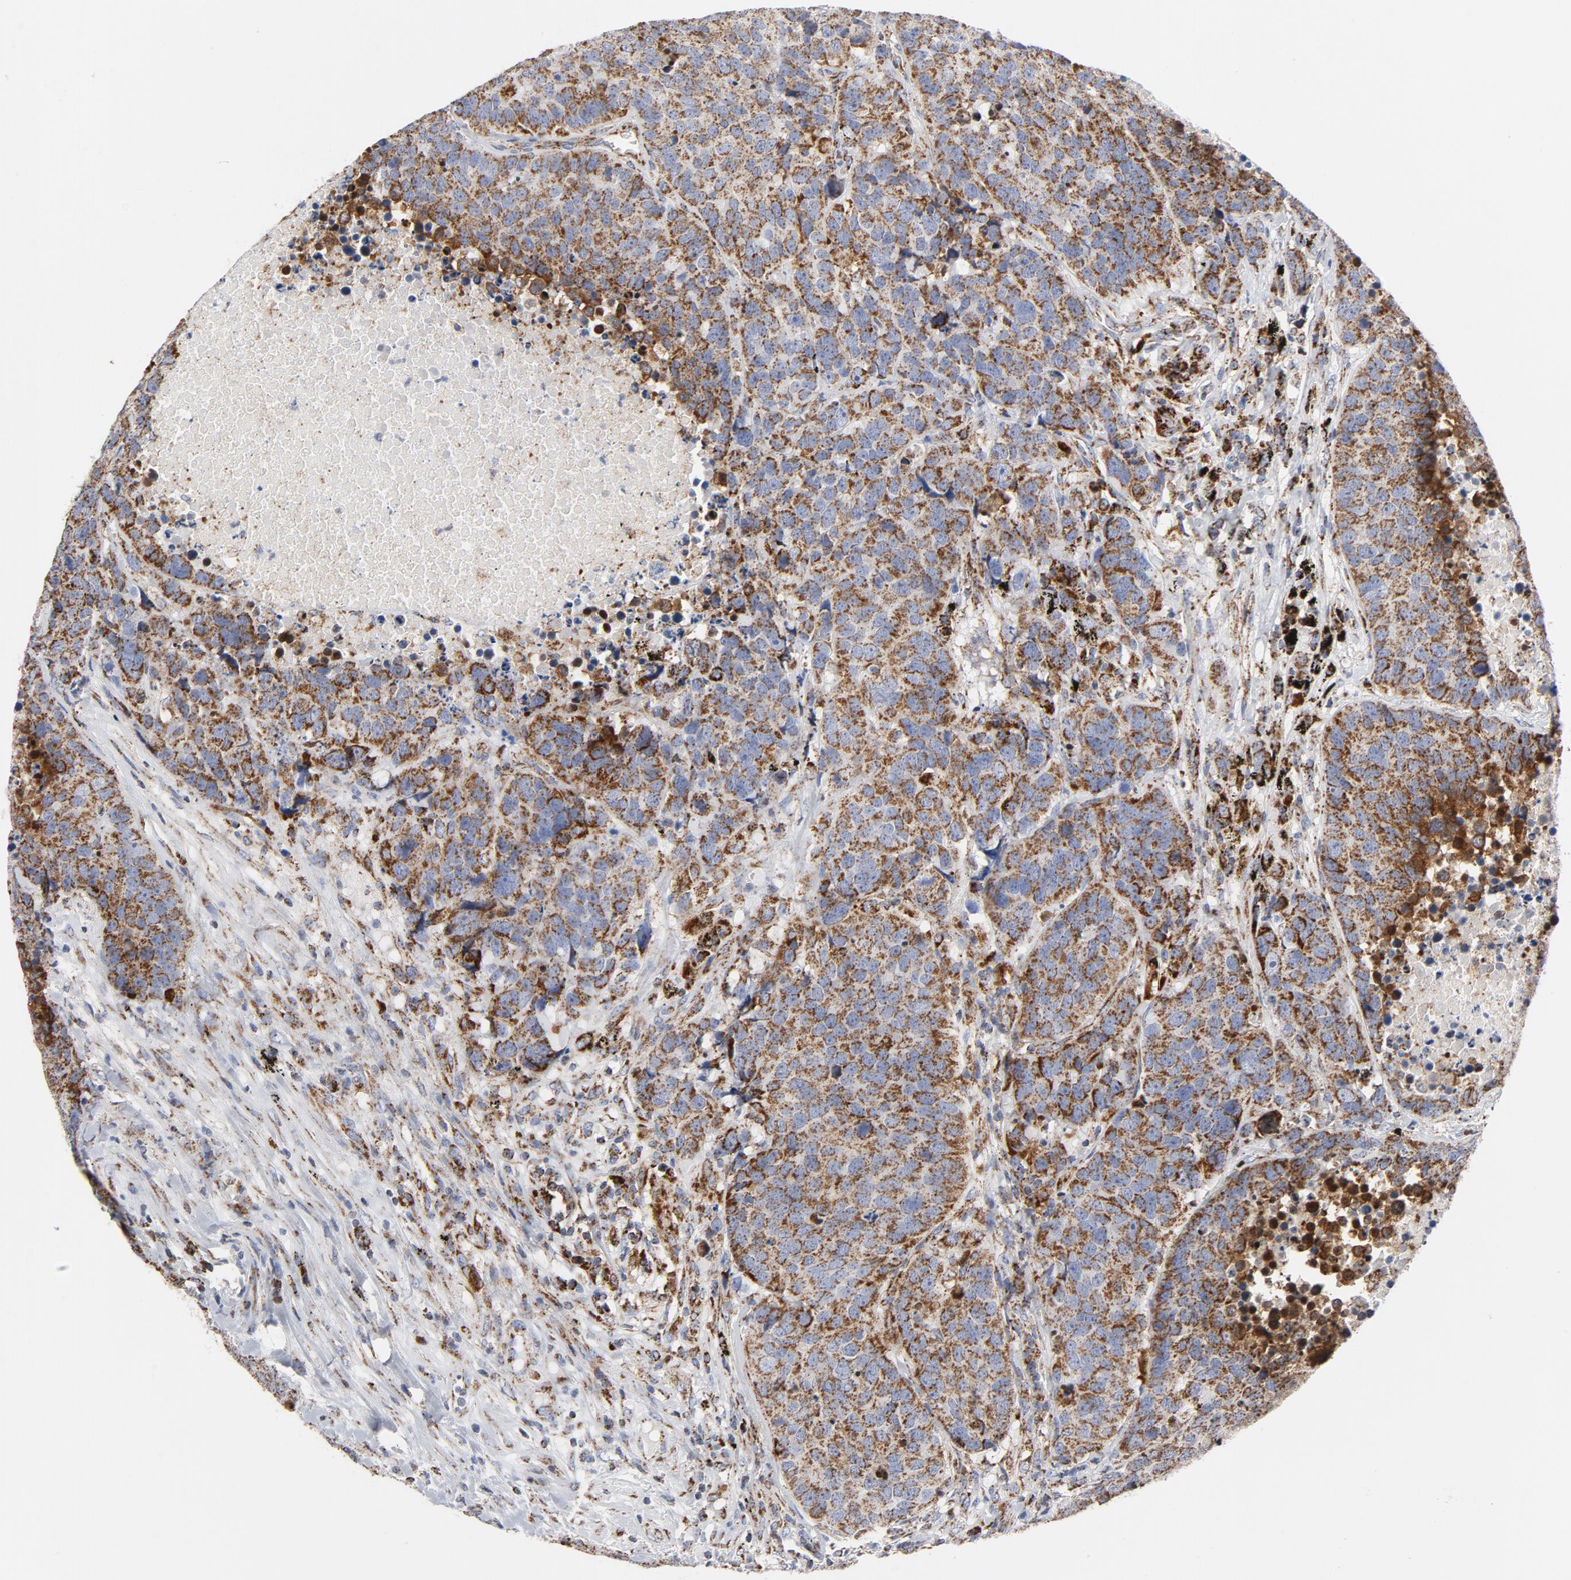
{"staining": {"intensity": "strong", "quantity": ">75%", "location": "cytoplasmic/membranous"}, "tissue": "carcinoid", "cell_type": "Tumor cells", "image_type": "cancer", "snomed": [{"axis": "morphology", "description": "Carcinoid, malignant, NOS"}, {"axis": "topography", "description": "Lung"}], "caption": "Immunohistochemistry (IHC) image of human carcinoid stained for a protein (brown), which displays high levels of strong cytoplasmic/membranous positivity in about >75% of tumor cells.", "gene": "CYCS", "patient": {"sex": "male", "age": 60}}